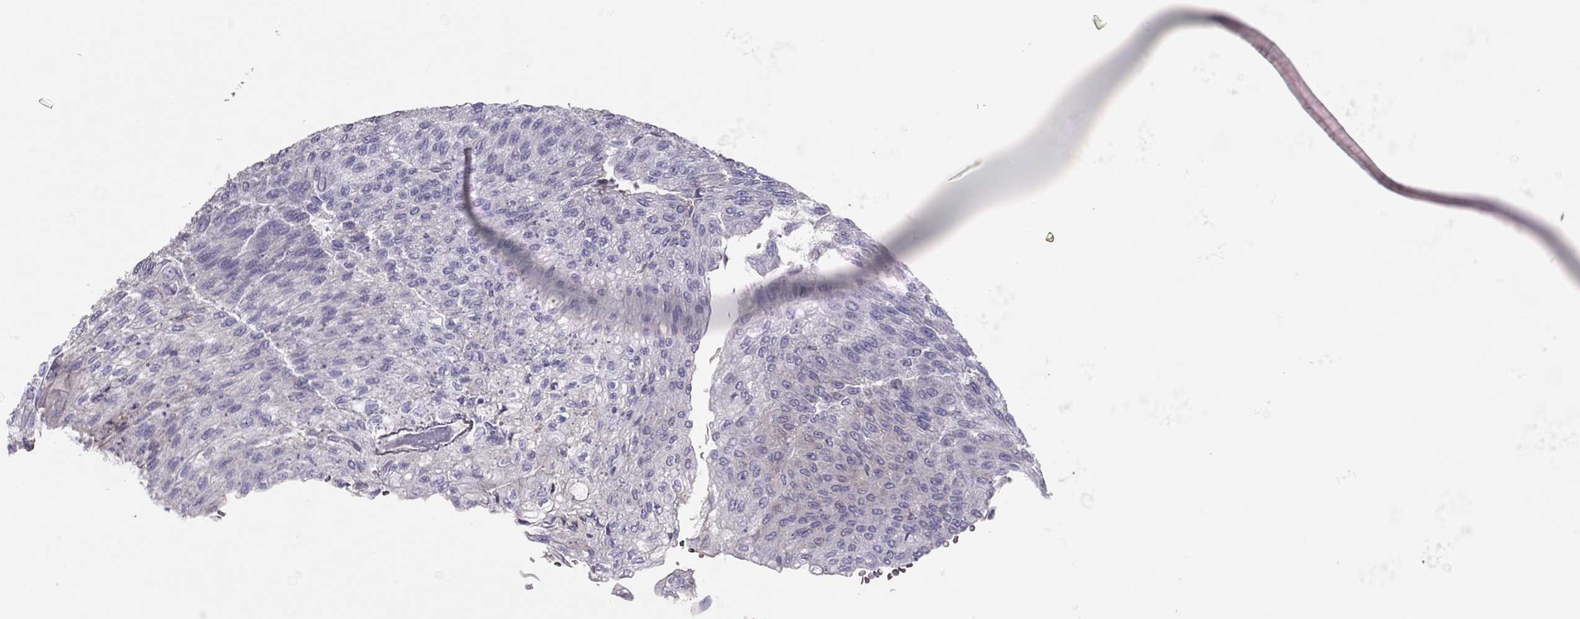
{"staining": {"intensity": "negative", "quantity": "none", "location": "none"}, "tissue": "urothelial cancer", "cell_type": "Tumor cells", "image_type": "cancer", "snomed": [{"axis": "morphology", "description": "Urothelial carcinoma, Low grade"}, {"axis": "topography", "description": "Ureter, NOS"}, {"axis": "topography", "description": "Urinary bladder"}], "caption": "Immunohistochemical staining of low-grade urothelial carcinoma exhibits no significant positivity in tumor cells. (Stains: DAB immunohistochemistry with hematoxylin counter stain, Microscopy: brightfield microscopy at high magnification).", "gene": "RHD", "patient": {"sex": "male", "age": 78}}